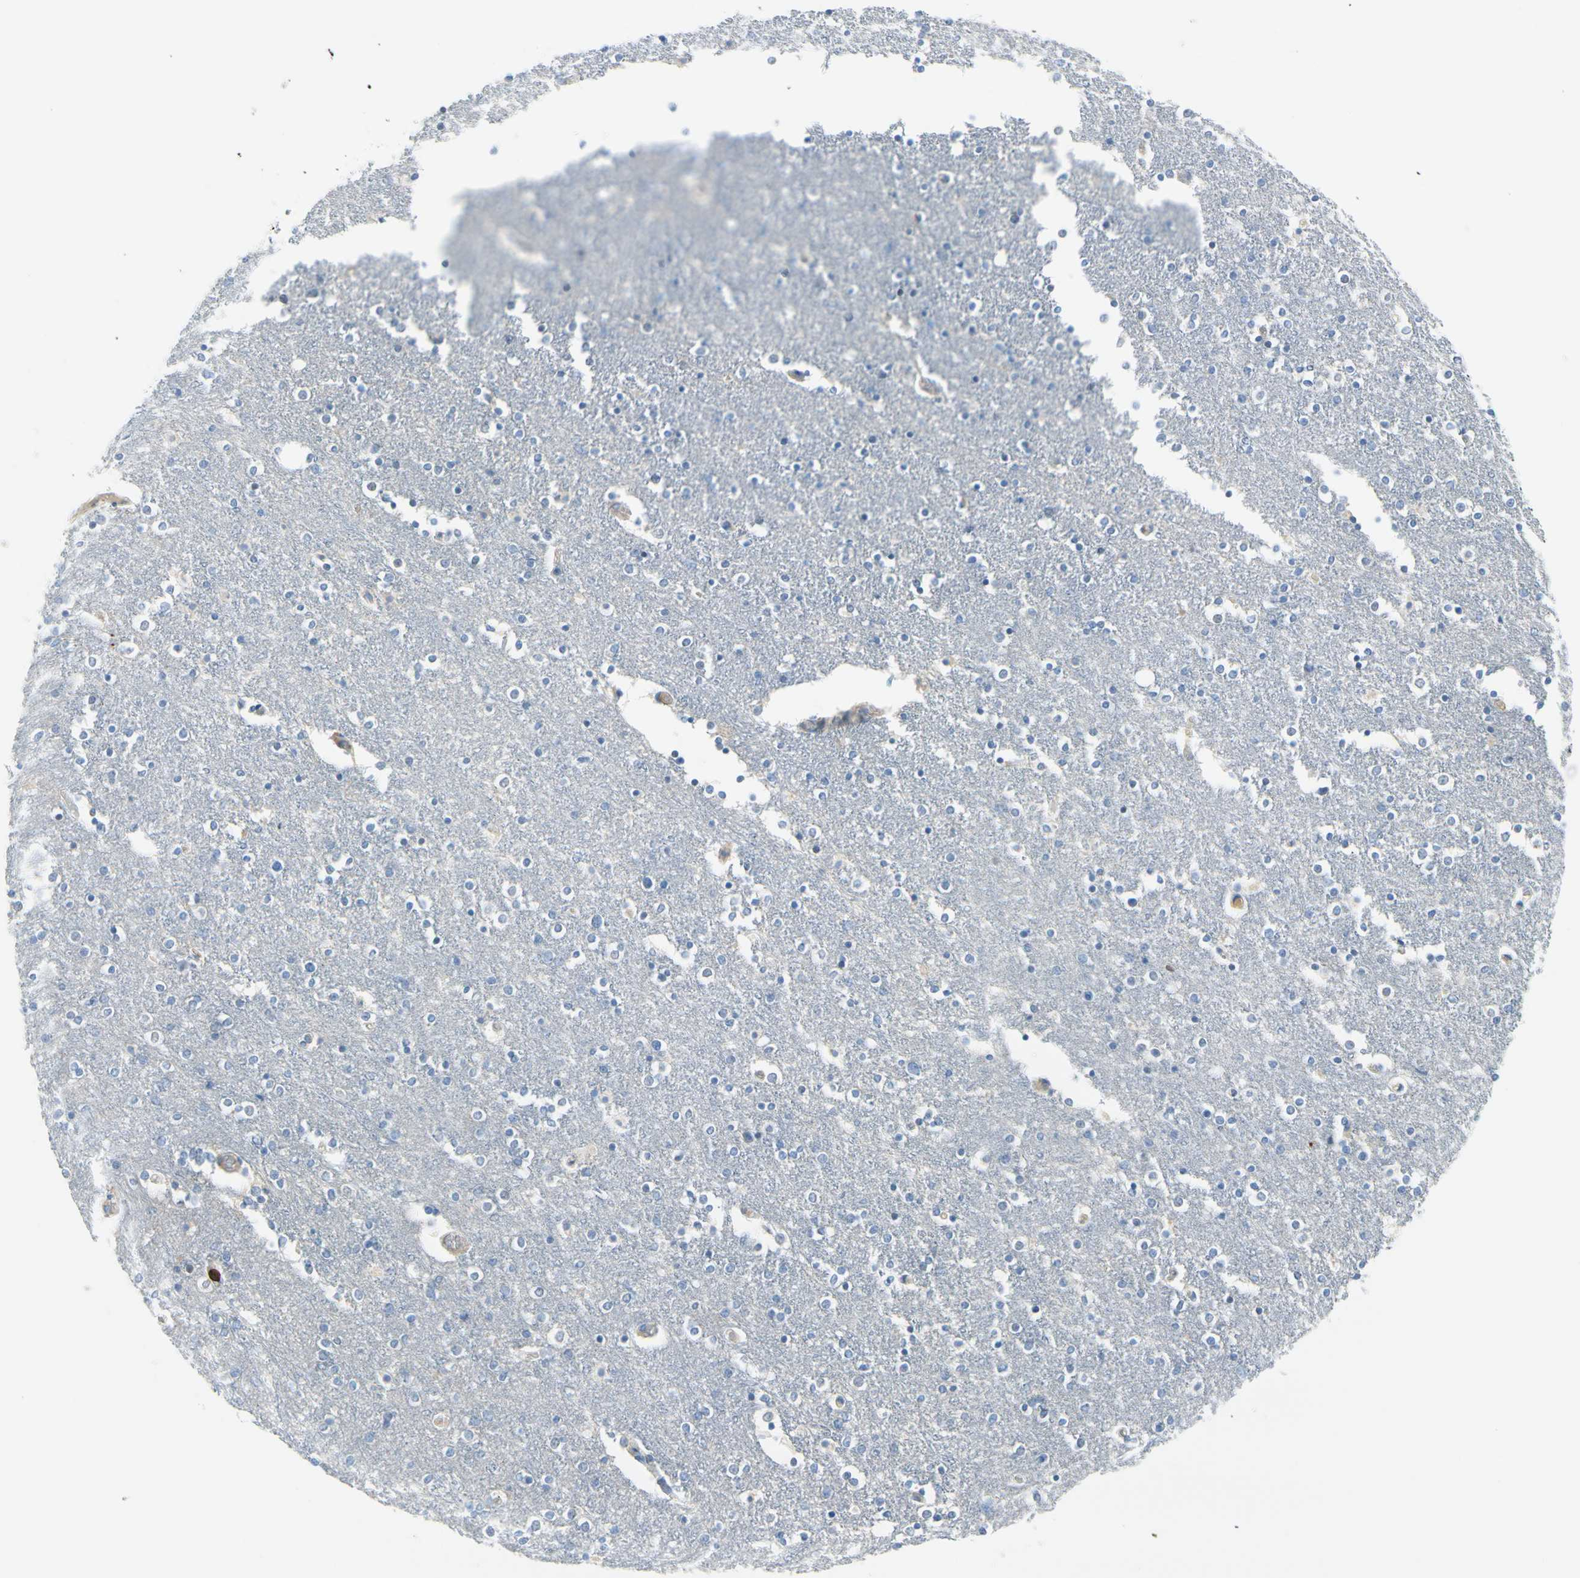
{"staining": {"intensity": "negative", "quantity": "none", "location": "none"}, "tissue": "caudate", "cell_type": "Glial cells", "image_type": "normal", "snomed": [{"axis": "morphology", "description": "Normal tissue, NOS"}, {"axis": "topography", "description": "Lateral ventricle wall"}], "caption": "Immunohistochemistry micrograph of benign human caudate stained for a protein (brown), which exhibits no expression in glial cells.", "gene": "FCER2", "patient": {"sex": "female", "age": 54}}